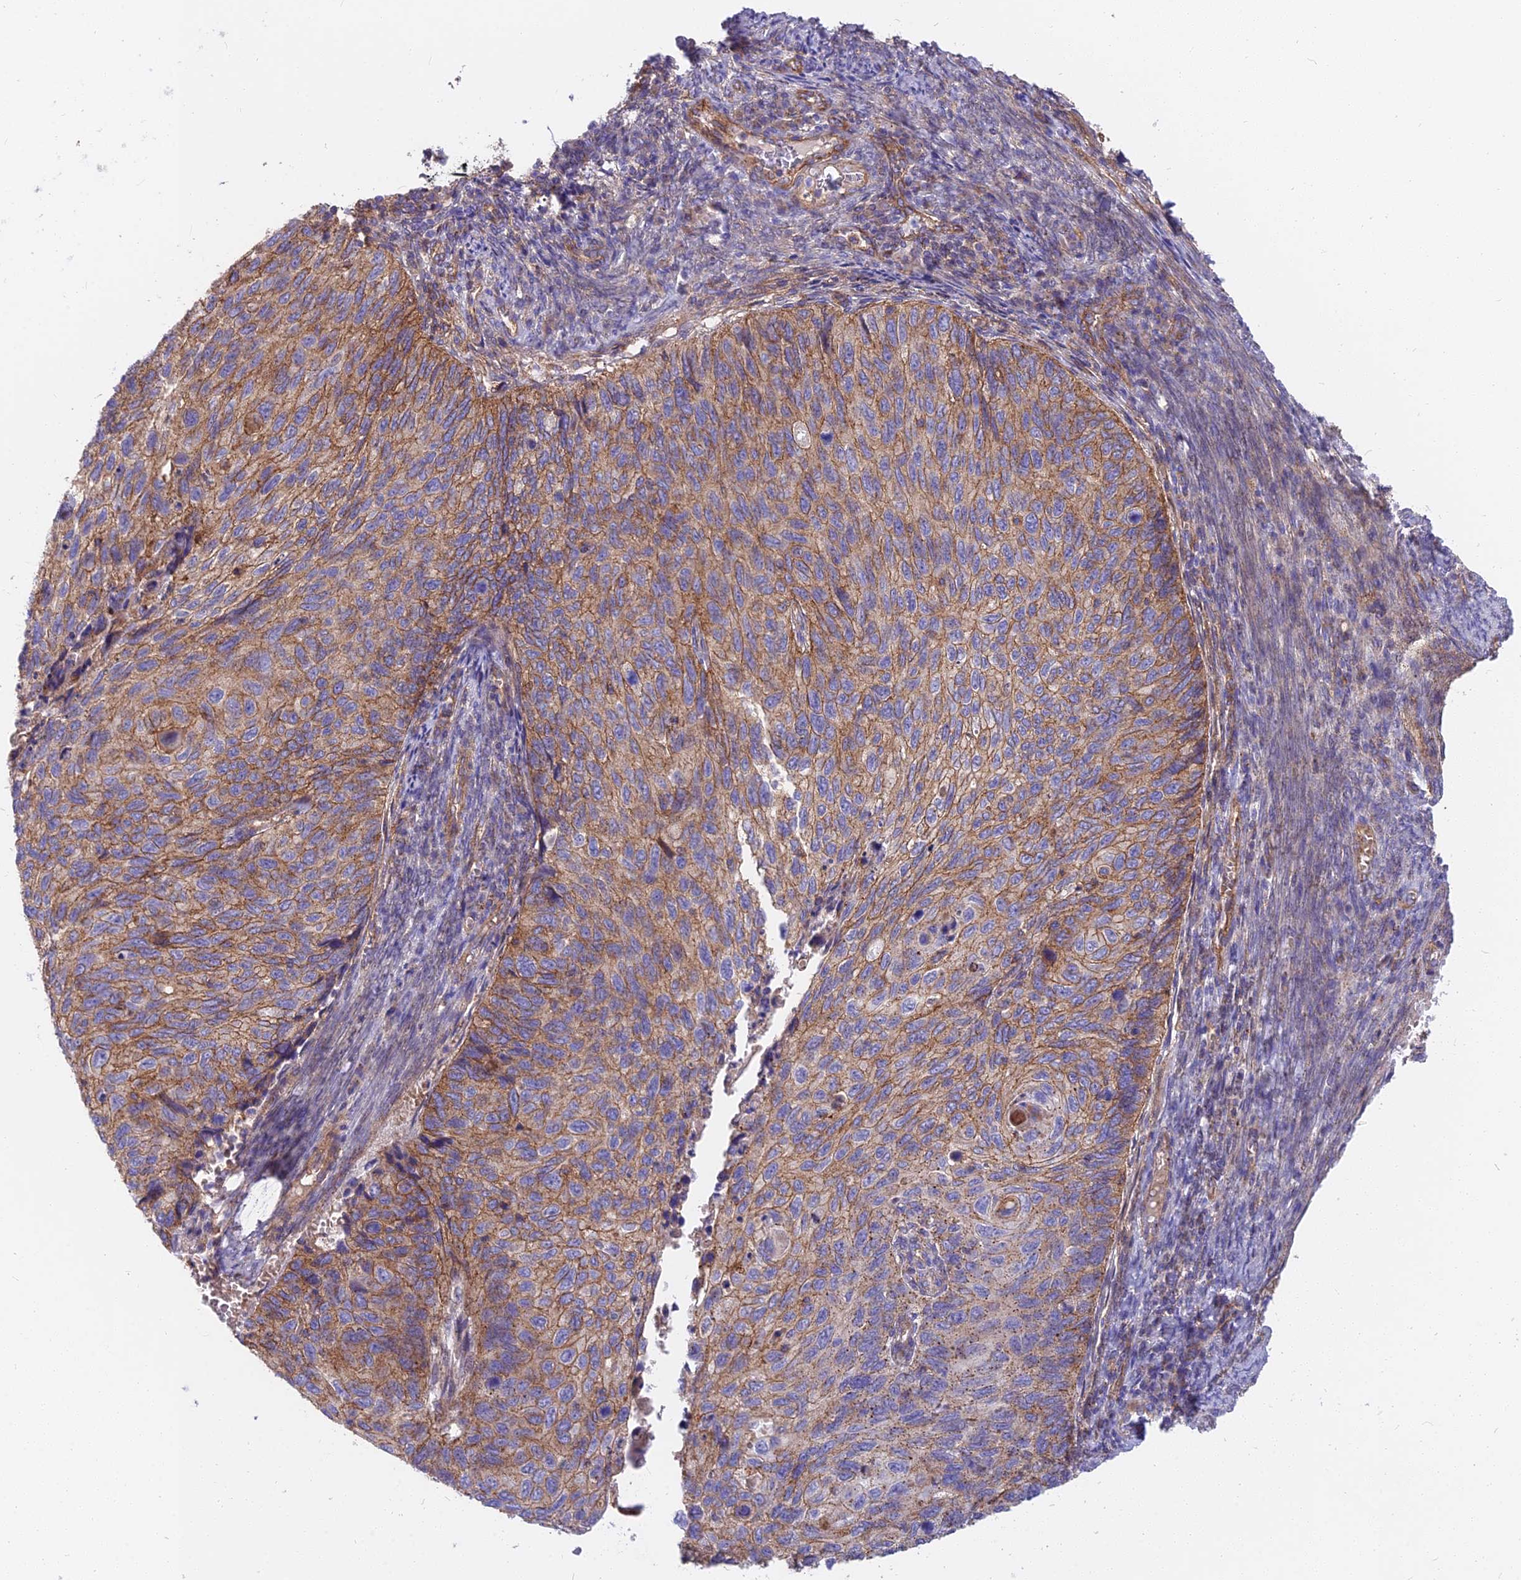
{"staining": {"intensity": "moderate", "quantity": ">75%", "location": "cytoplasmic/membranous"}, "tissue": "cervical cancer", "cell_type": "Tumor cells", "image_type": "cancer", "snomed": [{"axis": "morphology", "description": "Squamous cell carcinoma, NOS"}, {"axis": "topography", "description": "Cervix"}], "caption": "About >75% of tumor cells in human squamous cell carcinoma (cervical) show moderate cytoplasmic/membranous protein staining as visualized by brown immunohistochemical staining.", "gene": "FRMPD1", "patient": {"sex": "female", "age": 70}}